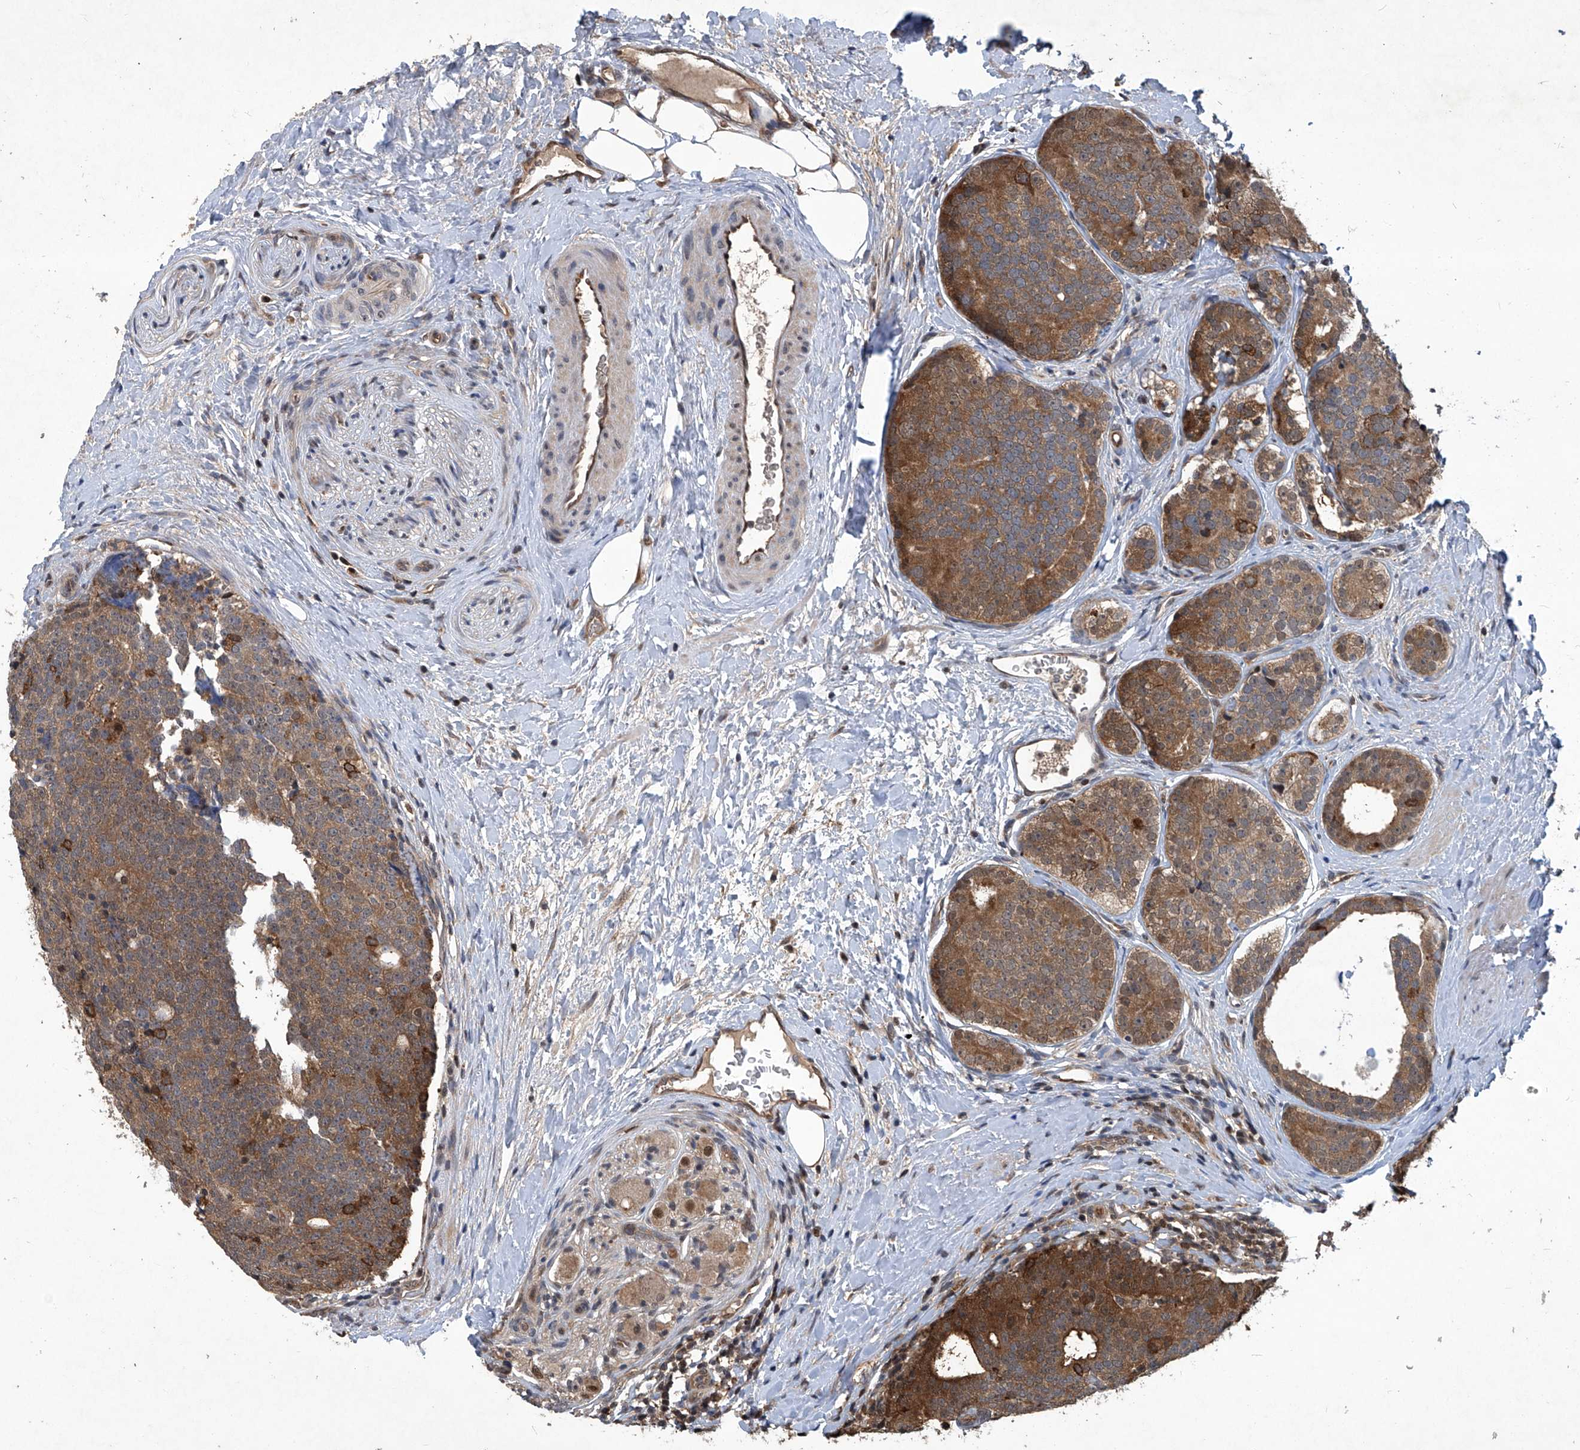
{"staining": {"intensity": "strong", "quantity": ">75%", "location": "cytoplasmic/membranous"}, "tissue": "prostate cancer", "cell_type": "Tumor cells", "image_type": "cancer", "snomed": [{"axis": "morphology", "description": "Adenocarcinoma, High grade"}, {"axis": "topography", "description": "Prostate"}], "caption": "Immunohistochemistry (IHC) histopathology image of prostate high-grade adenocarcinoma stained for a protein (brown), which demonstrates high levels of strong cytoplasmic/membranous positivity in approximately >75% of tumor cells.", "gene": "PSMB1", "patient": {"sex": "male", "age": 56}}